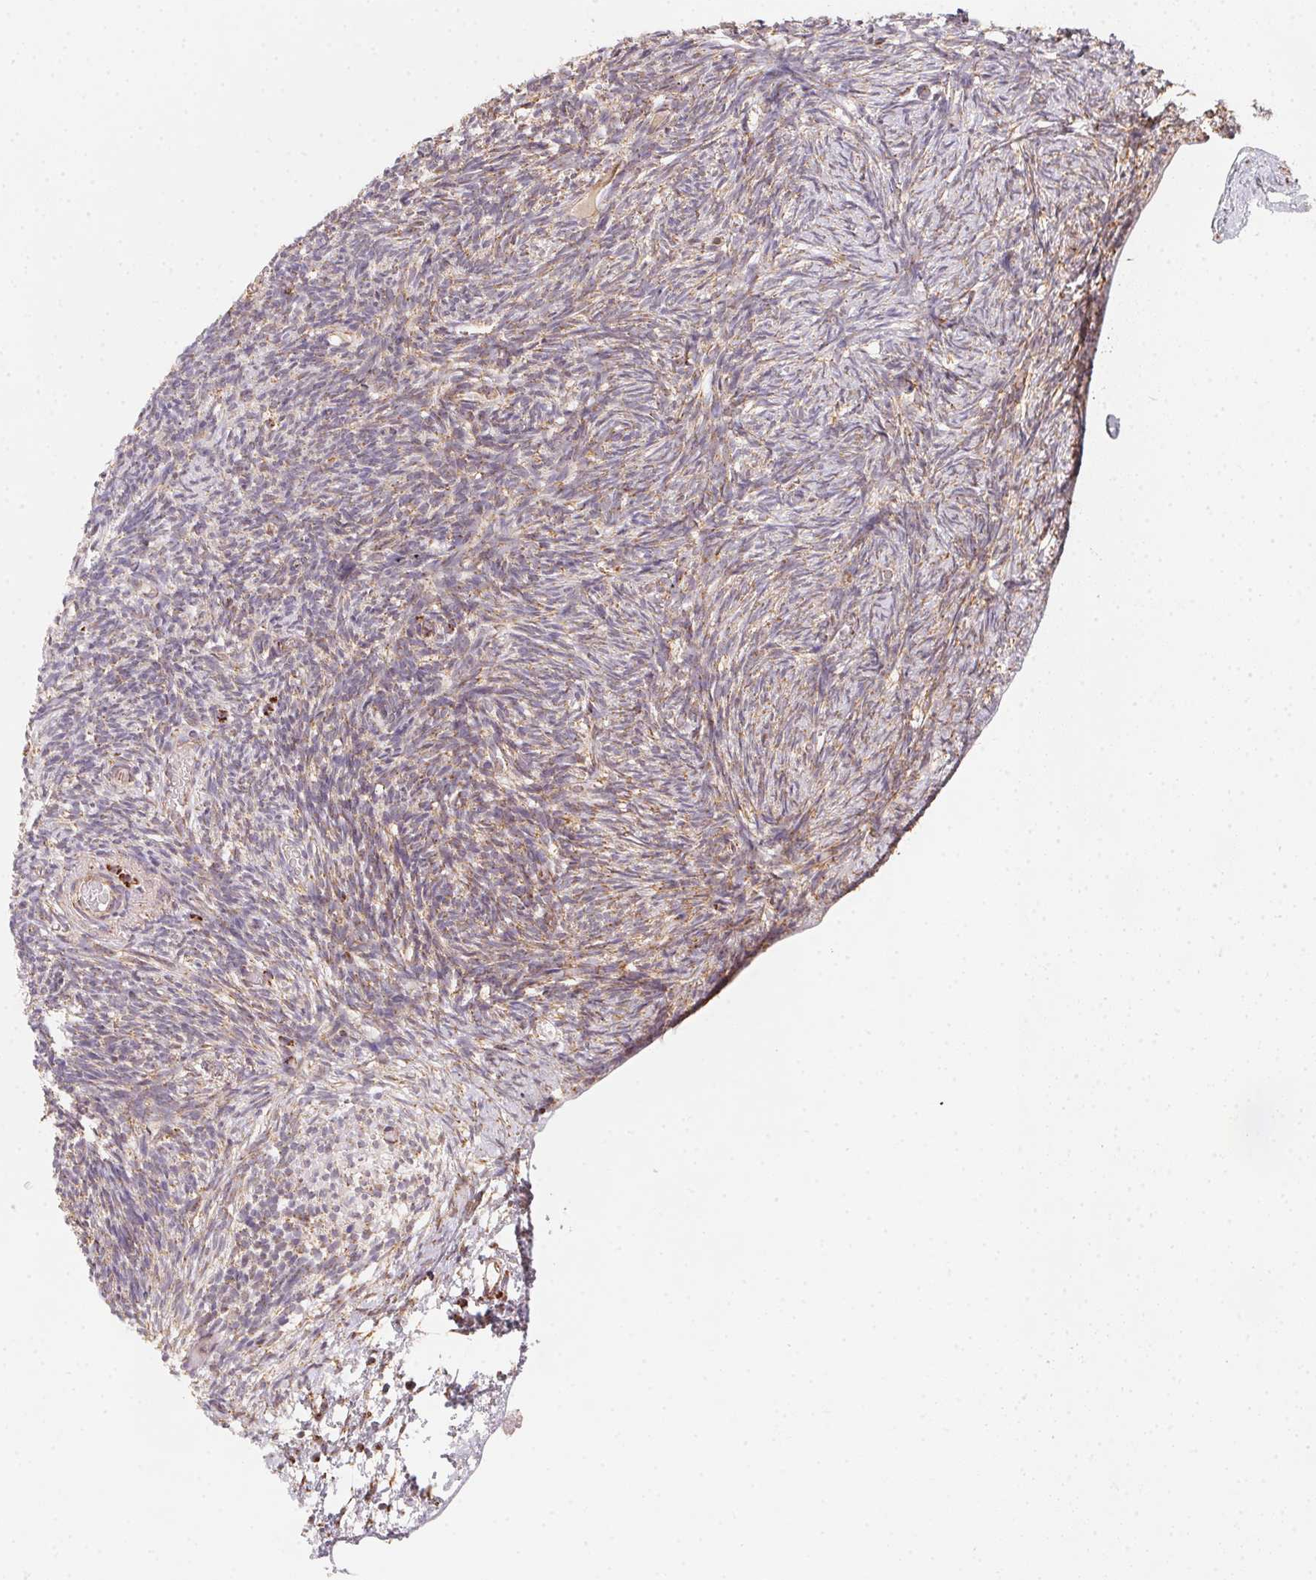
{"staining": {"intensity": "strong", "quantity": ">75%", "location": "cytoplasmic/membranous"}, "tissue": "ovary", "cell_type": "Follicle cells", "image_type": "normal", "snomed": [{"axis": "morphology", "description": "Normal tissue, NOS"}, {"axis": "topography", "description": "Ovary"}], "caption": "High-power microscopy captured an IHC micrograph of benign ovary, revealing strong cytoplasmic/membranous positivity in approximately >75% of follicle cells. (brown staining indicates protein expression, while blue staining denotes nuclei).", "gene": "NDUFS6", "patient": {"sex": "female", "age": 39}}